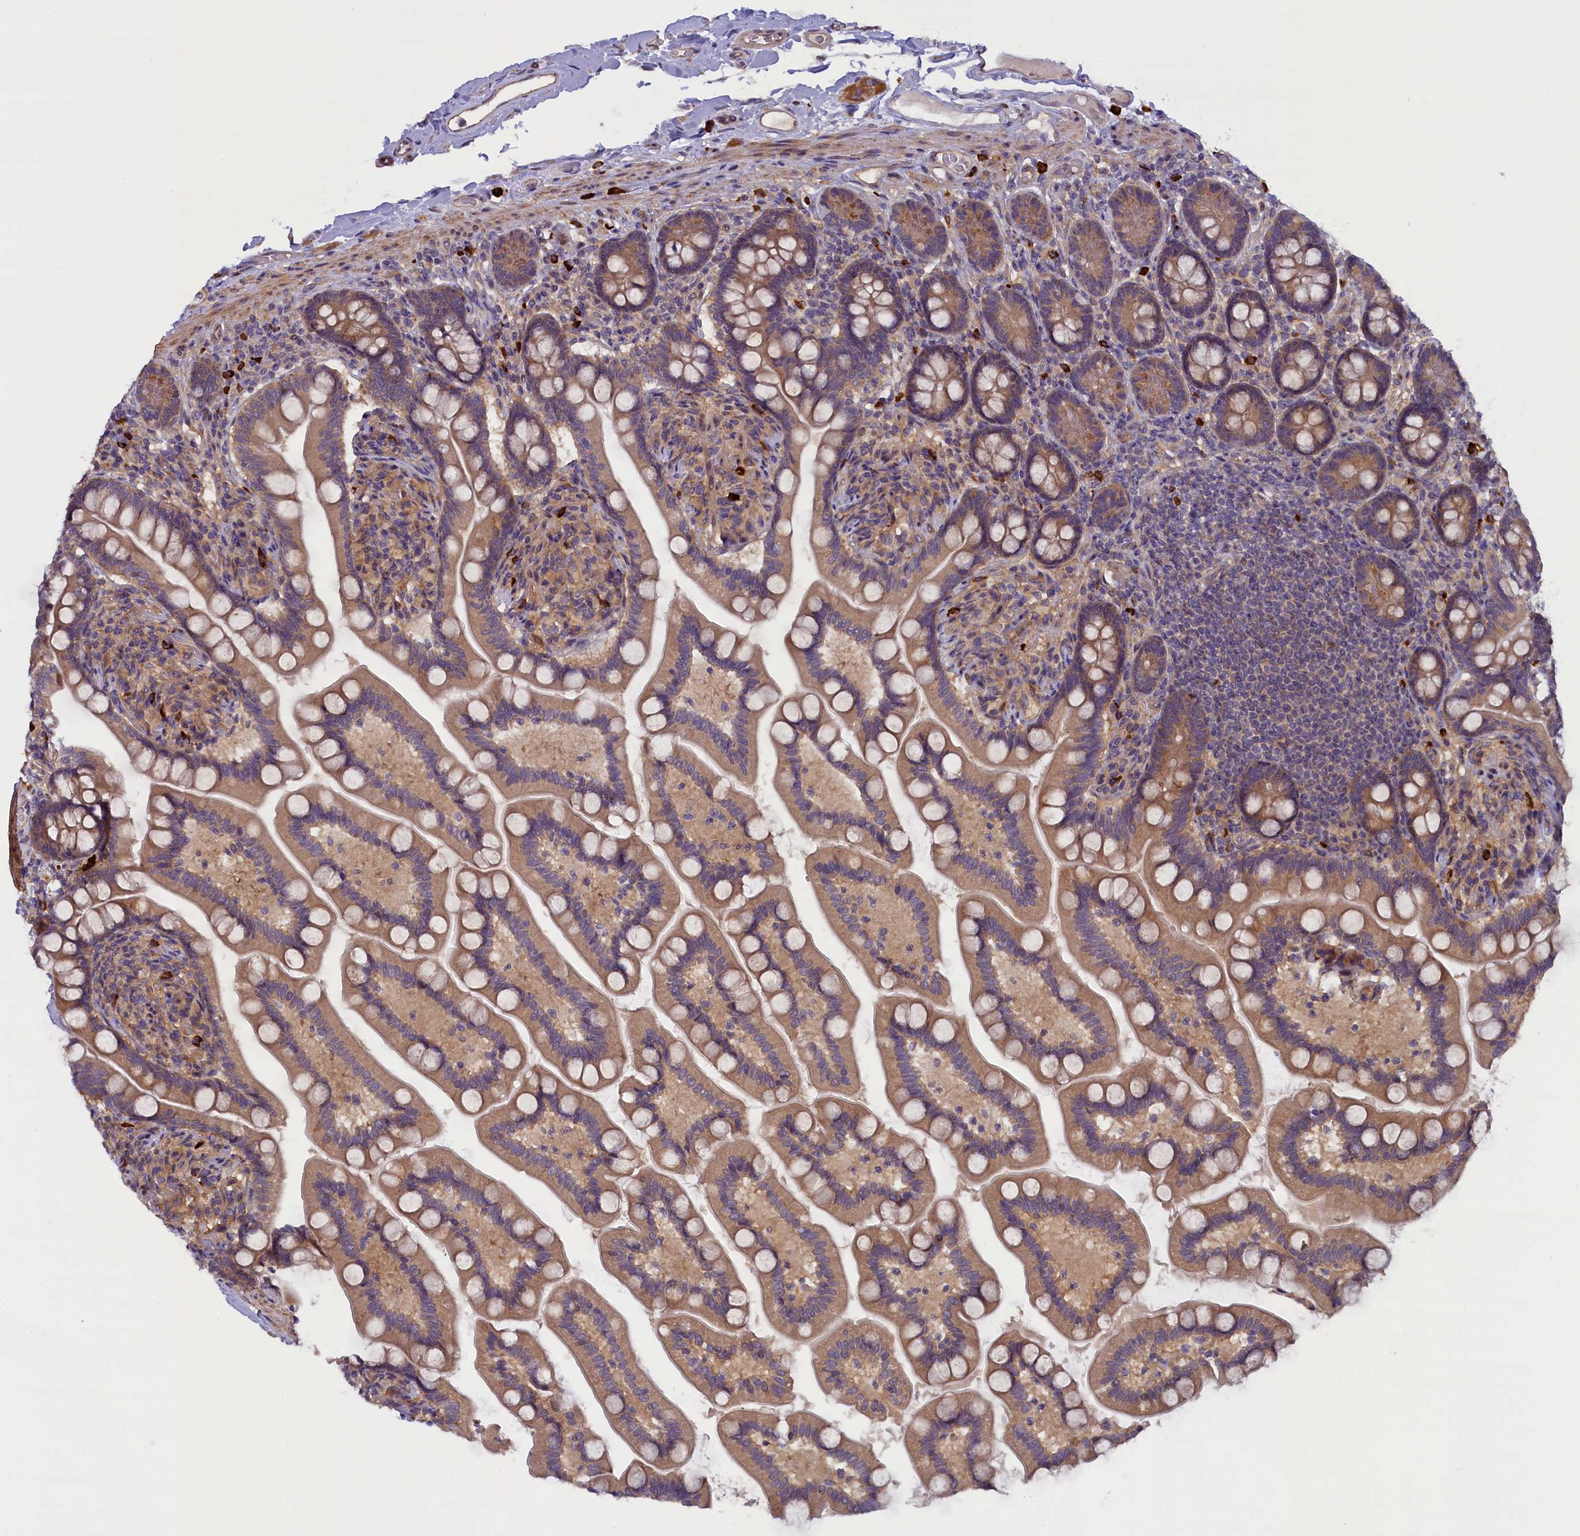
{"staining": {"intensity": "moderate", "quantity": ">75%", "location": "cytoplasmic/membranous"}, "tissue": "small intestine", "cell_type": "Glandular cells", "image_type": "normal", "snomed": [{"axis": "morphology", "description": "Normal tissue, NOS"}, {"axis": "topography", "description": "Small intestine"}], "caption": "This histopathology image shows immunohistochemistry (IHC) staining of unremarkable human small intestine, with medium moderate cytoplasmic/membranous positivity in about >75% of glandular cells.", "gene": "CCDC9B", "patient": {"sex": "female", "age": 64}}